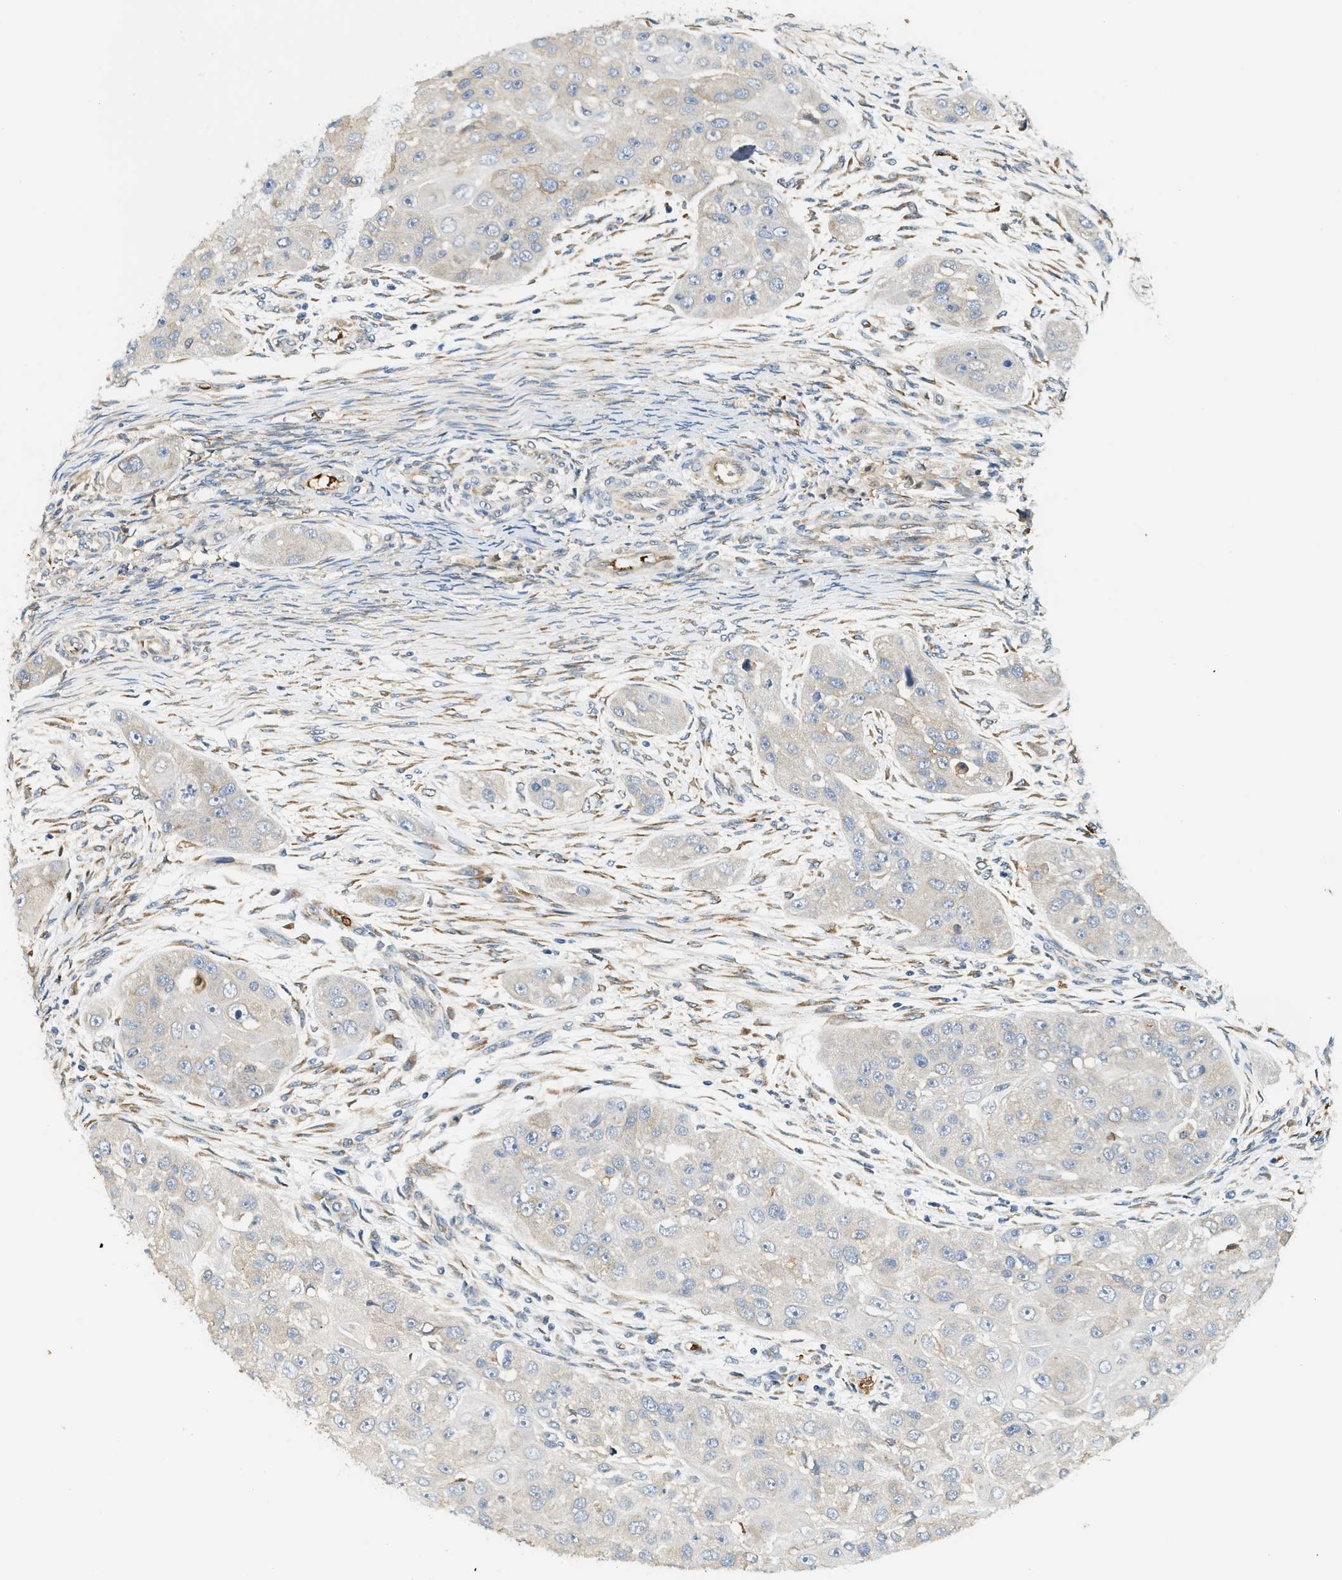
{"staining": {"intensity": "negative", "quantity": "none", "location": "none"}, "tissue": "head and neck cancer", "cell_type": "Tumor cells", "image_type": "cancer", "snomed": [{"axis": "morphology", "description": "Normal tissue, NOS"}, {"axis": "morphology", "description": "Squamous cell carcinoma, NOS"}, {"axis": "topography", "description": "Skeletal muscle"}, {"axis": "topography", "description": "Head-Neck"}], "caption": "A high-resolution micrograph shows immunohistochemistry (IHC) staining of head and neck cancer (squamous cell carcinoma), which shows no significant staining in tumor cells.", "gene": "CYTH2", "patient": {"sex": "male", "age": 51}}